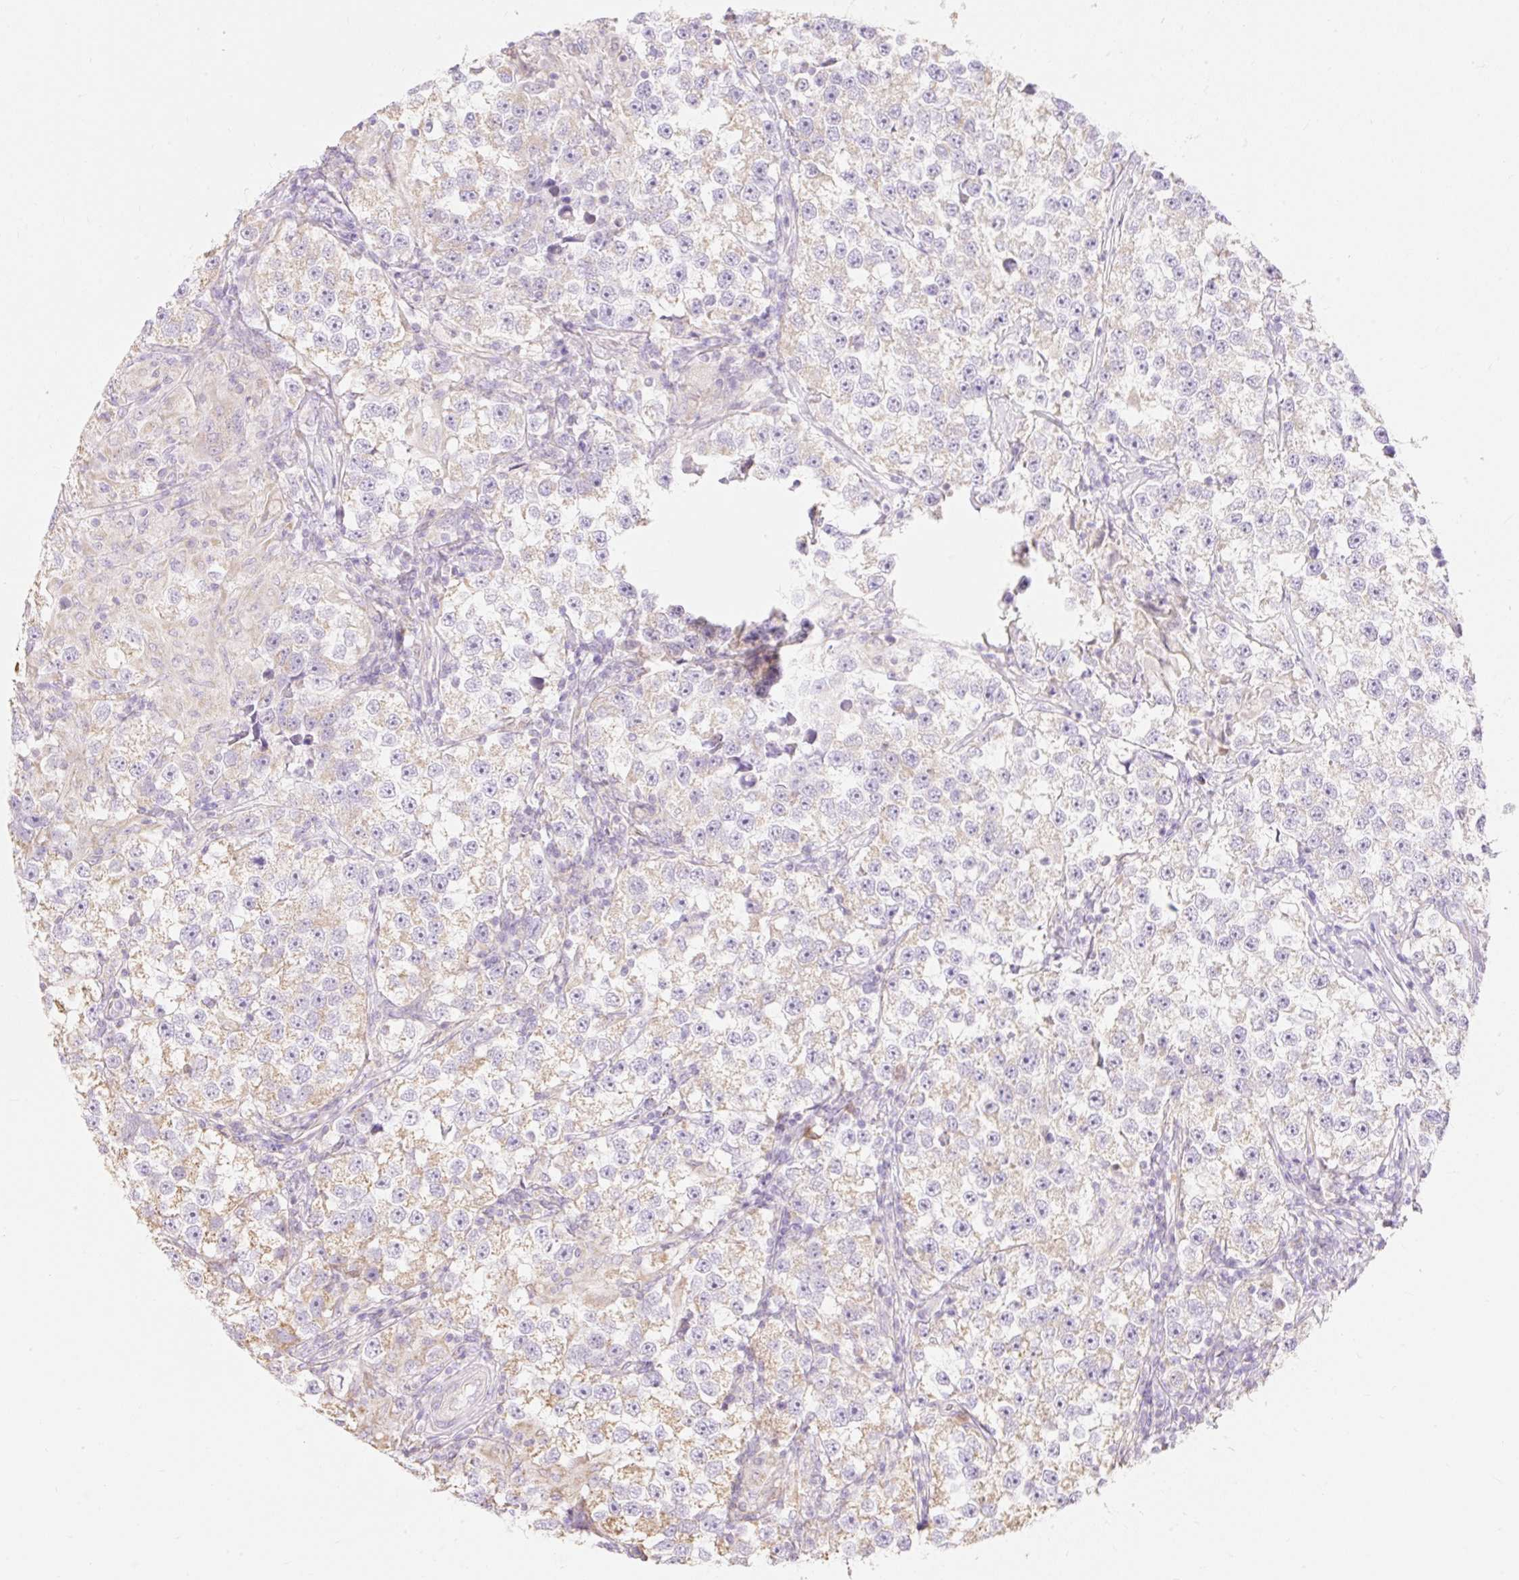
{"staining": {"intensity": "weak", "quantity": "25%-75%", "location": "cytoplasmic/membranous"}, "tissue": "testis cancer", "cell_type": "Tumor cells", "image_type": "cancer", "snomed": [{"axis": "morphology", "description": "Seminoma, NOS"}, {"axis": "topography", "description": "Testis"}], "caption": "This histopathology image demonstrates immunohistochemistry (IHC) staining of human testis seminoma, with low weak cytoplasmic/membranous staining in approximately 25%-75% of tumor cells.", "gene": "DHX35", "patient": {"sex": "male", "age": 46}}